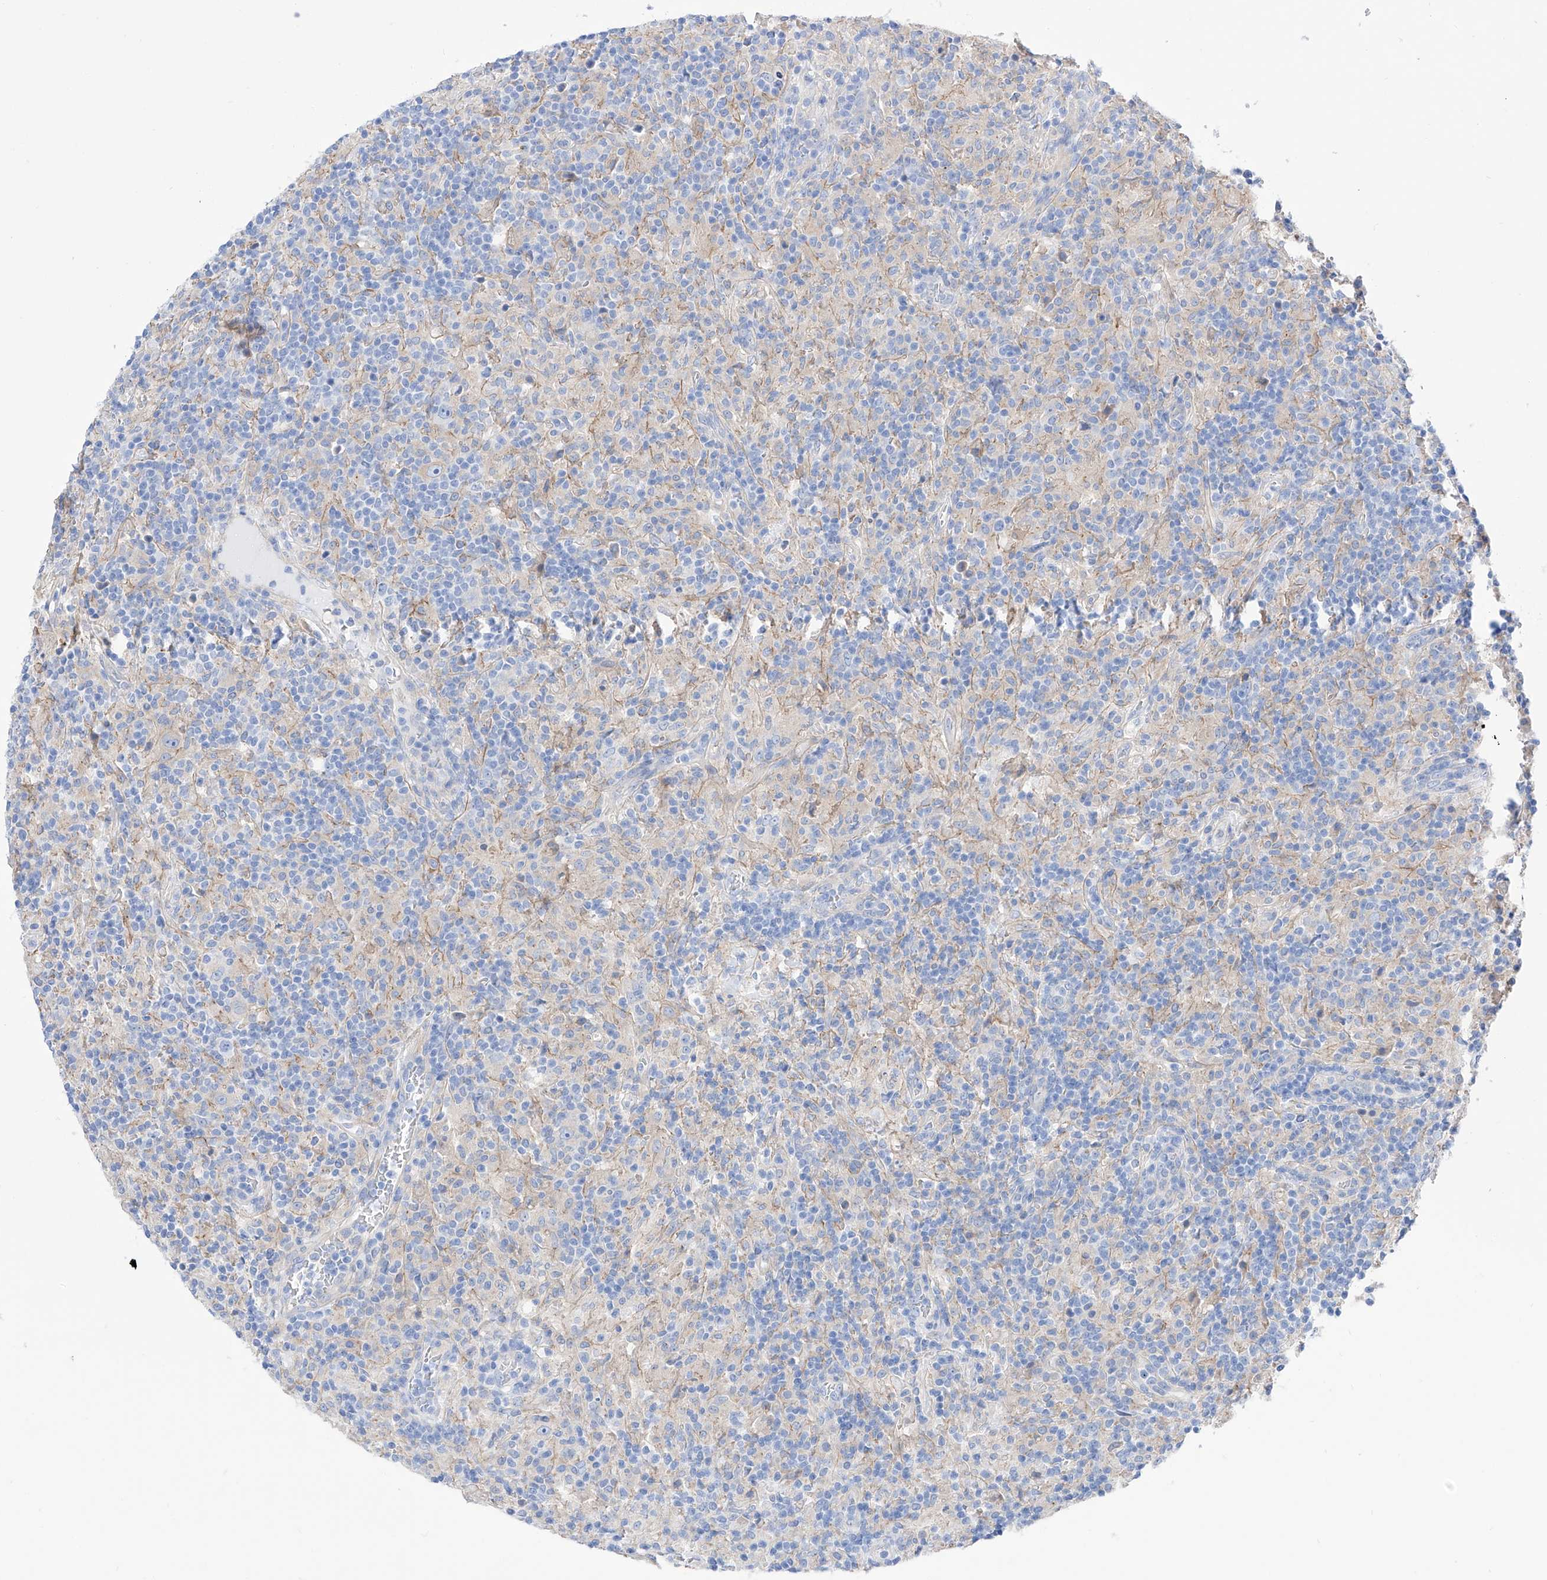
{"staining": {"intensity": "negative", "quantity": "none", "location": "none"}, "tissue": "lymphoma", "cell_type": "Tumor cells", "image_type": "cancer", "snomed": [{"axis": "morphology", "description": "Hodgkin's disease, NOS"}, {"axis": "topography", "description": "Lymph node"}], "caption": "Immunohistochemistry histopathology image of neoplastic tissue: Hodgkin's disease stained with DAB (3,3'-diaminobenzidine) displays no significant protein positivity in tumor cells.", "gene": "ZNF653", "patient": {"sex": "male", "age": 70}}